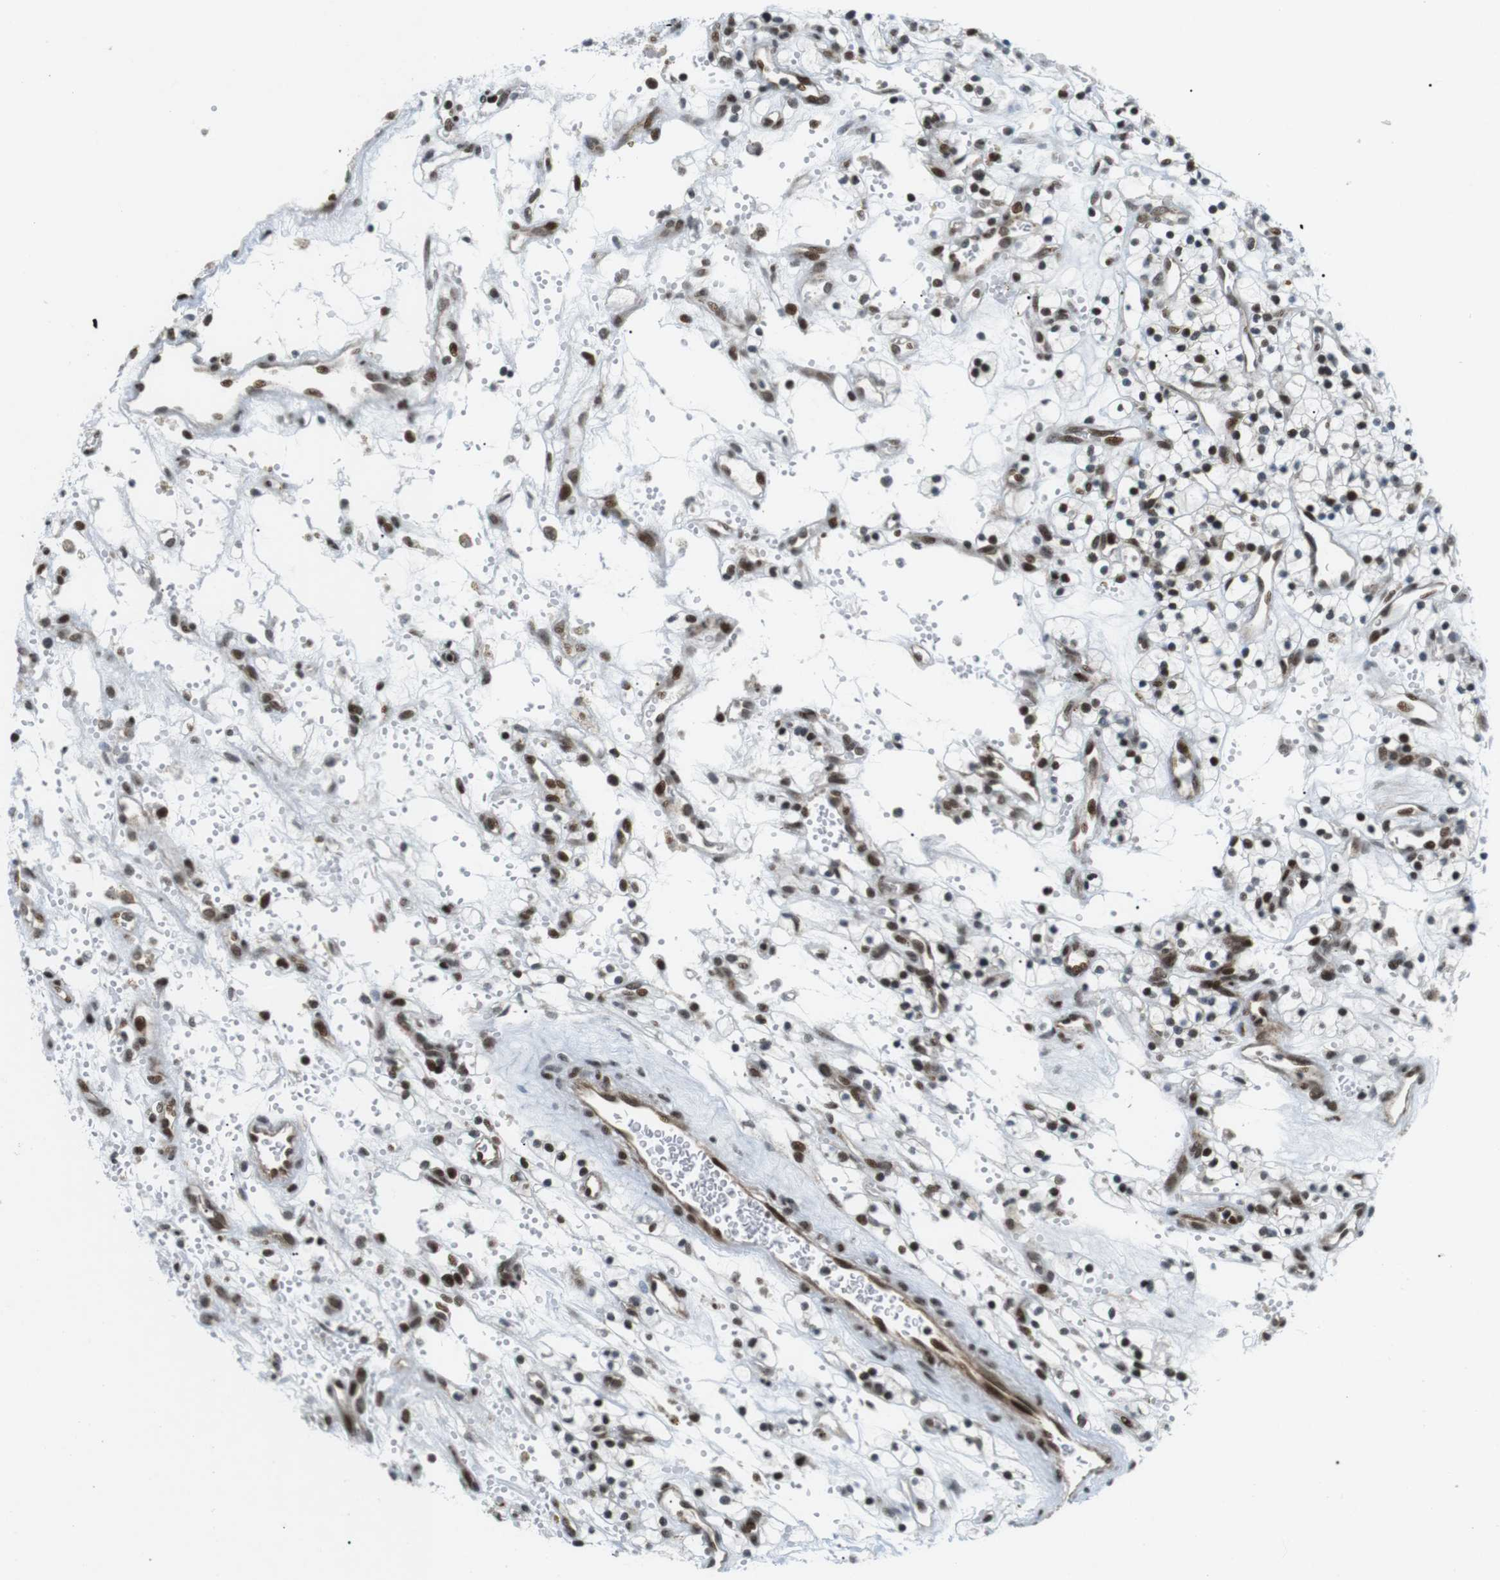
{"staining": {"intensity": "moderate", "quantity": "<25%", "location": "nuclear"}, "tissue": "renal cancer", "cell_type": "Tumor cells", "image_type": "cancer", "snomed": [{"axis": "morphology", "description": "Adenocarcinoma, NOS"}, {"axis": "topography", "description": "Kidney"}], "caption": "Moderate nuclear protein staining is seen in approximately <25% of tumor cells in renal adenocarcinoma. The staining was performed using DAB, with brown indicating positive protein expression. Nuclei are stained blue with hematoxylin.", "gene": "CDC27", "patient": {"sex": "female", "age": 57}}